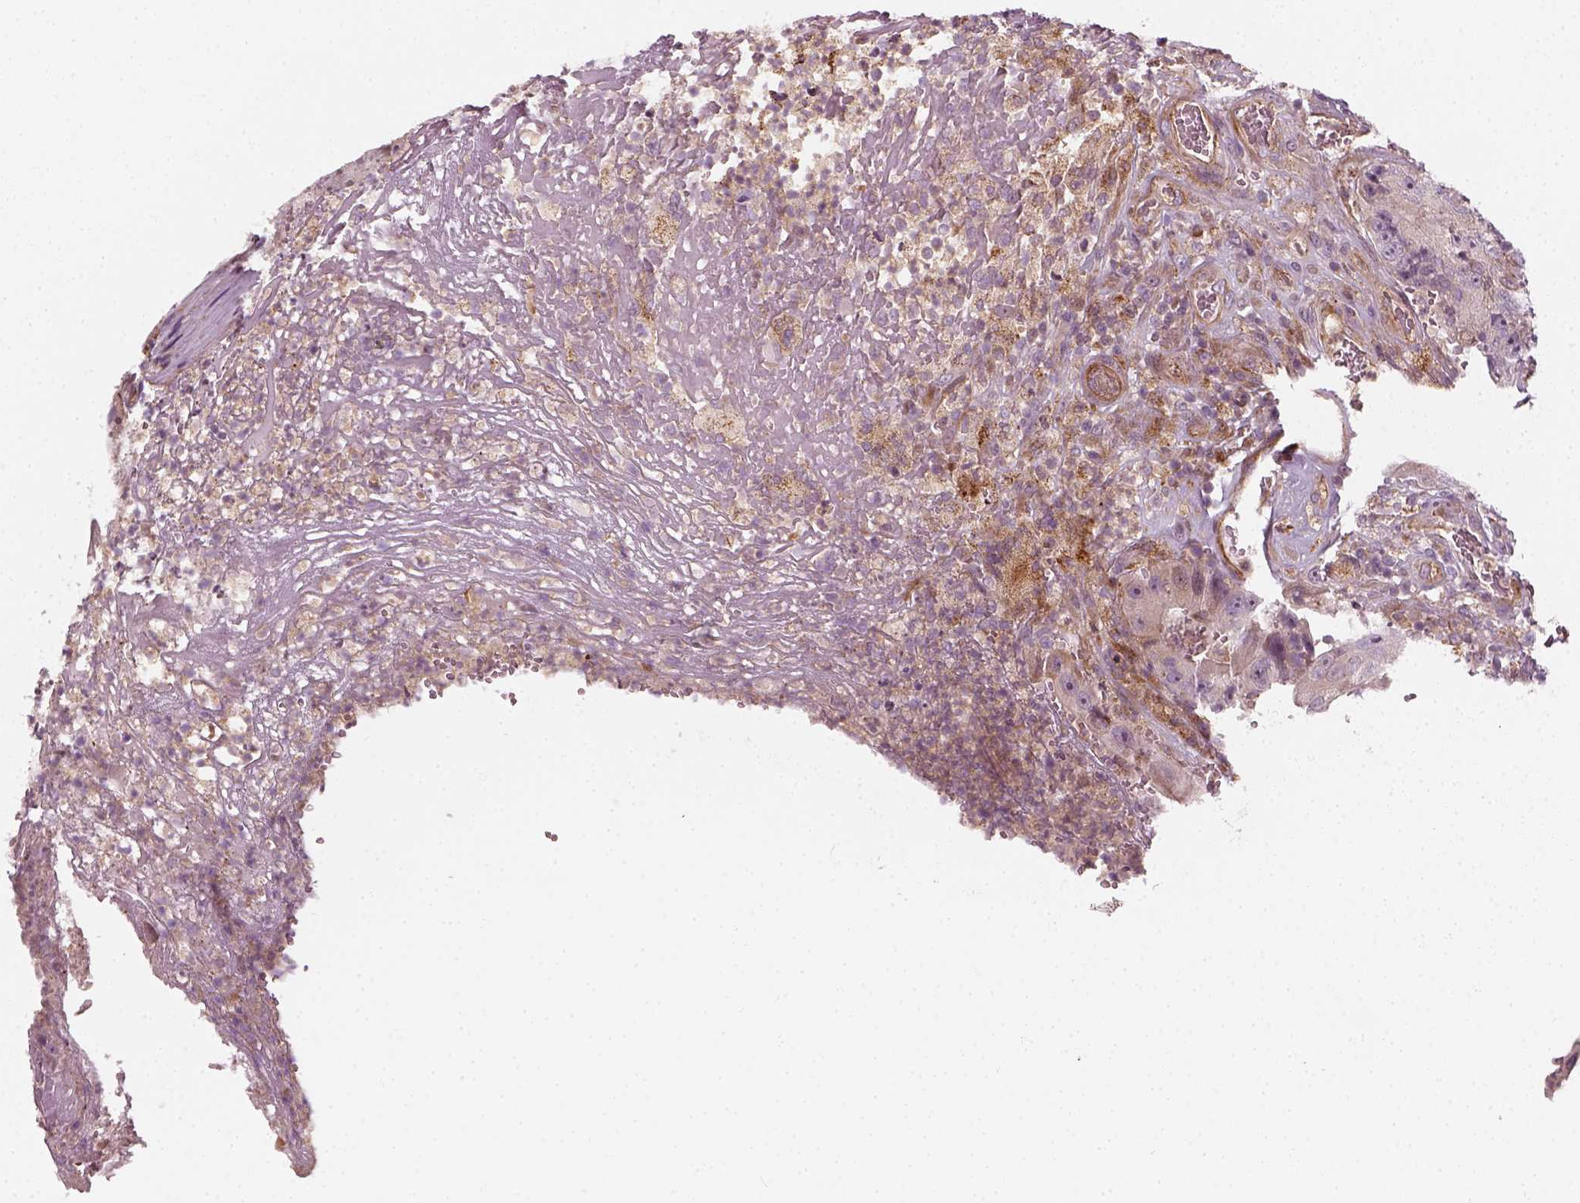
{"staining": {"intensity": "negative", "quantity": "none", "location": "none"}, "tissue": "colorectal cancer", "cell_type": "Tumor cells", "image_type": "cancer", "snomed": [{"axis": "morphology", "description": "Adenocarcinoma, NOS"}, {"axis": "topography", "description": "Colon"}], "caption": "Immunohistochemistry of adenocarcinoma (colorectal) demonstrates no staining in tumor cells.", "gene": "DNASE1L1", "patient": {"sex": "female", "age": 86}}